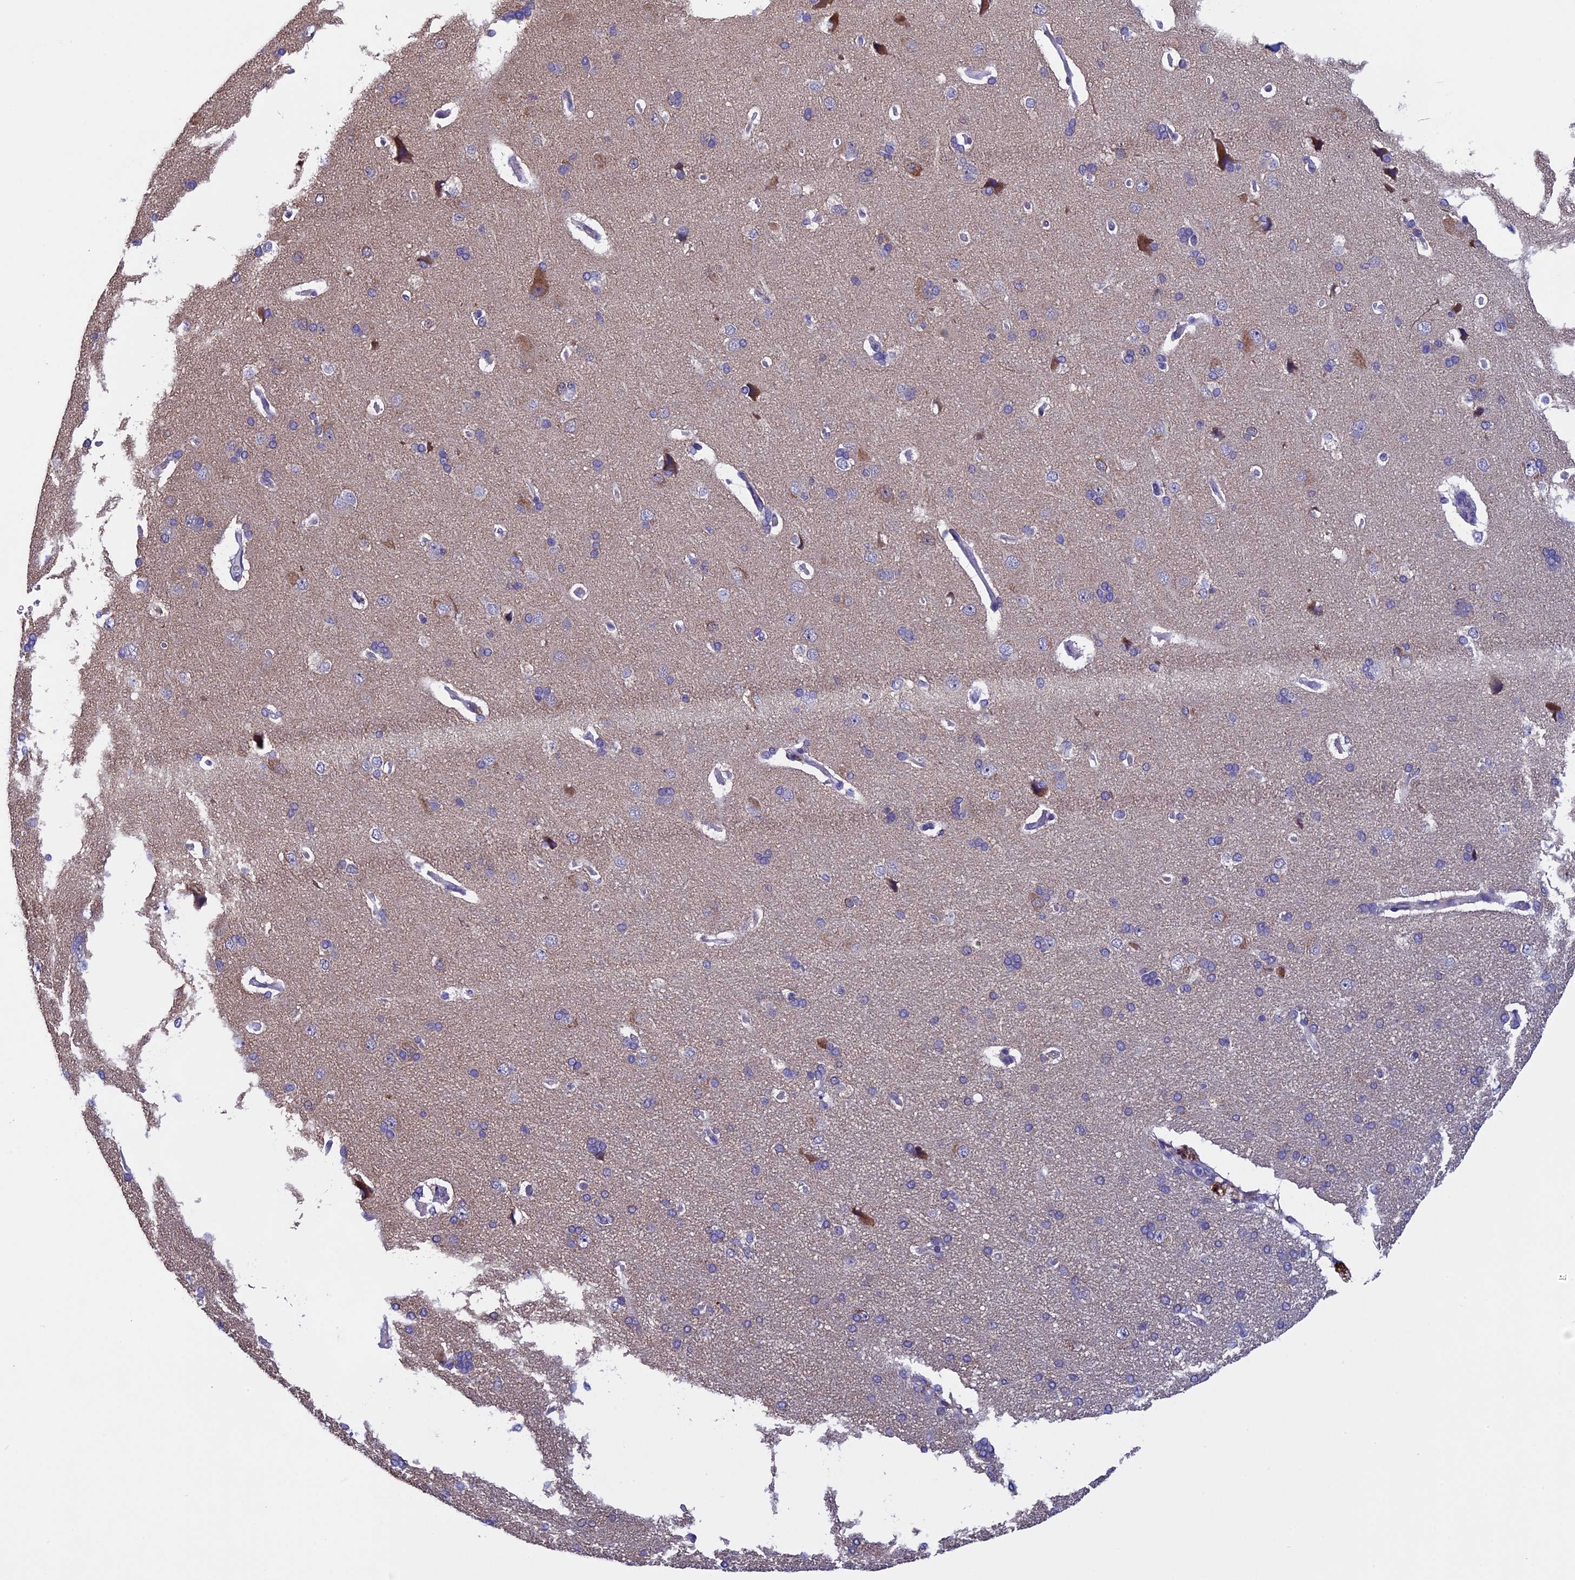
{"staining": {"intensity": "negative", "quantity": "none", "location": "none"}, "tissue": "cerebral cortex", "cell_type": "Endothelial cells", "image_type": "normal", "snomed": [{"axis": "morphology", "description": "Normal tissue, NOS"}, {"axis": "topography", "description": "Cerebral cortex"}], "caption": "The photomicrograph displays no staining of endothelial cells in normal cerebral cortex.", "gene": "ZNF317", "patient": {"sex": "male", "age": 62}}